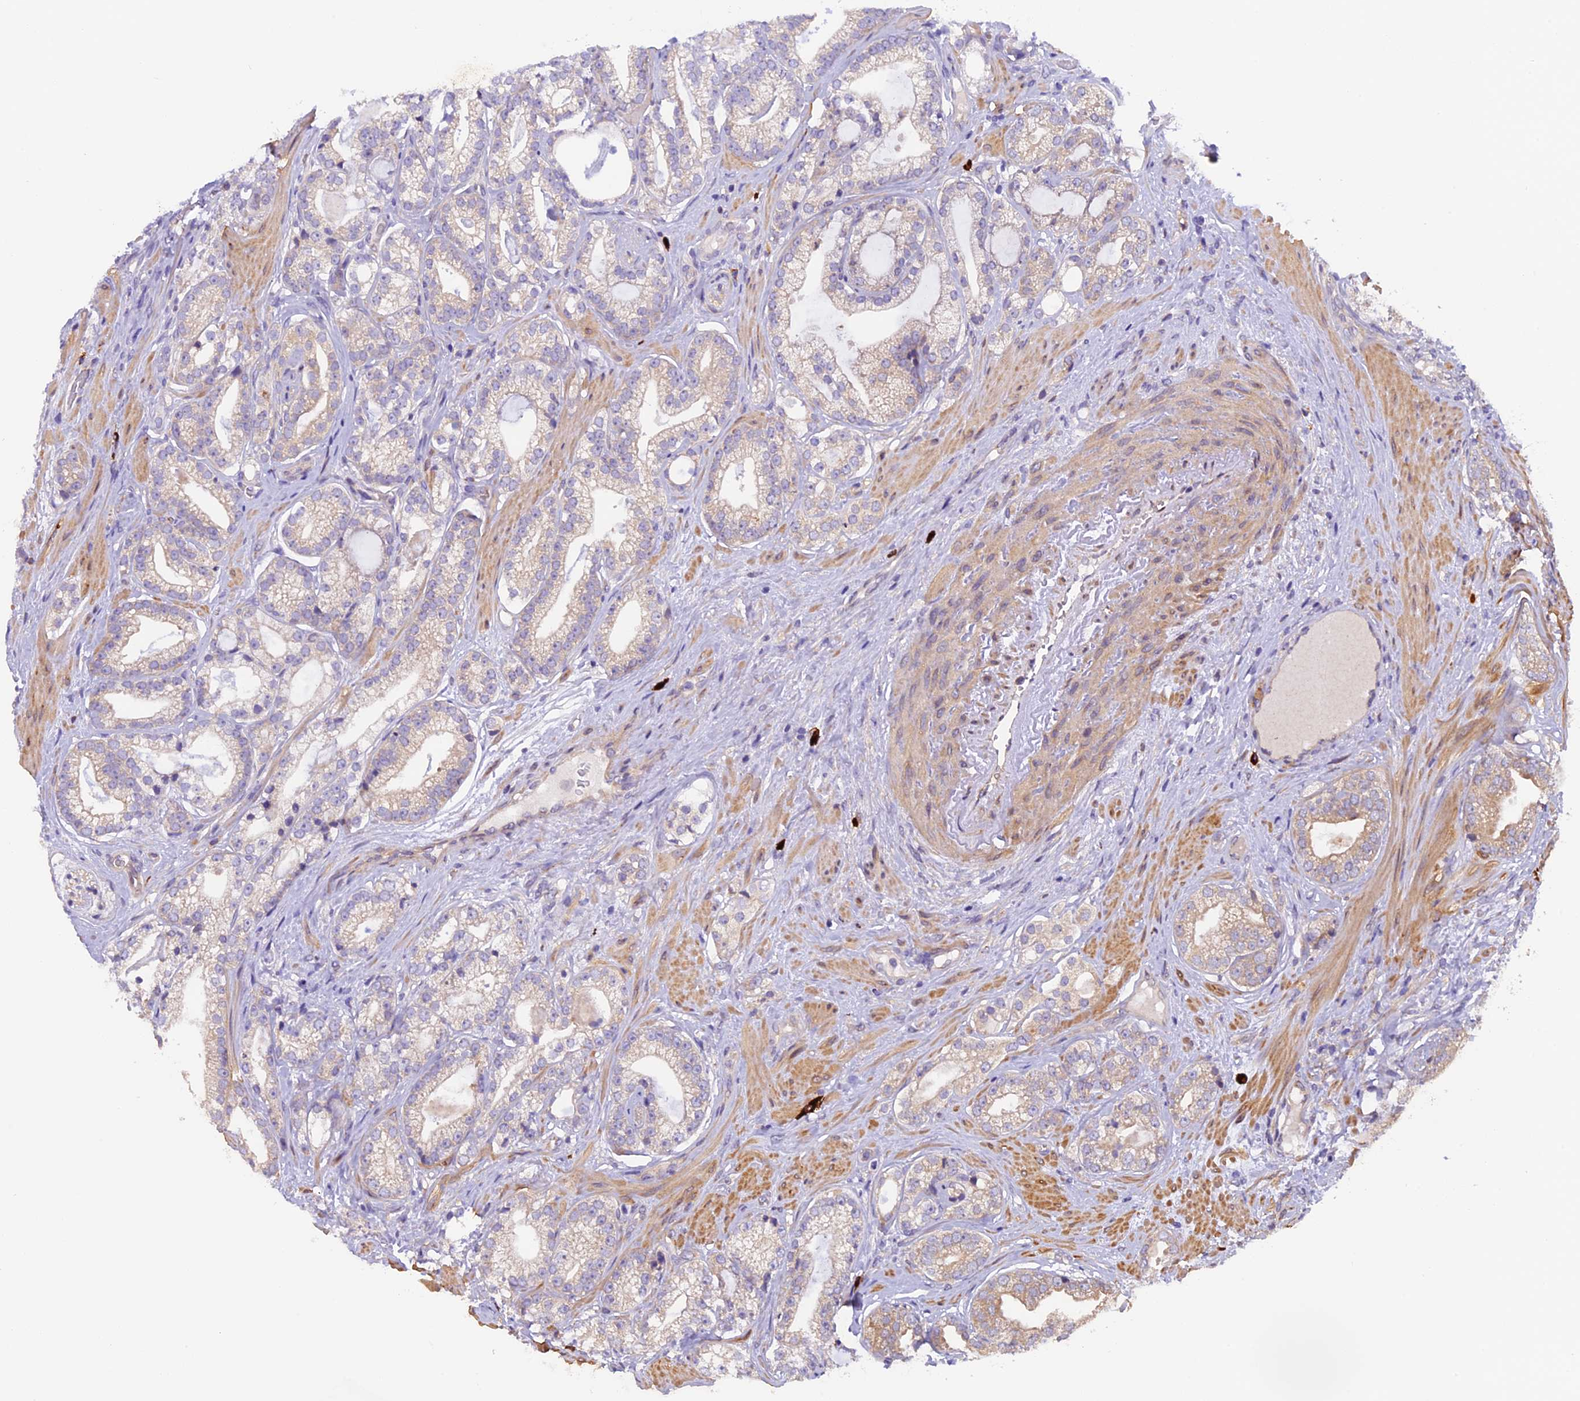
{"staining": {"intensity": "weak", "quantity": "<25%", "location": "cytoplasmic/membranous"}, "tissue": "prostate cancer", "cell_type": "Tumor cells", "image_type": "cancer", "snomed": [{"axis": "morphology", "description": "Adenocarcinoma, High grade"}, {"axis": "topography", "description": "Prostate"}], "caption": "Tumor cells are negative for brown protein staining in prostate adenocarcinoma (high-grade). The staining is performed using DAB brown chromogen with nuclei counter-stained in using hematoxylin.", "gene": "CCDC9B", "patient": {"sex": "male", "age": 60}}